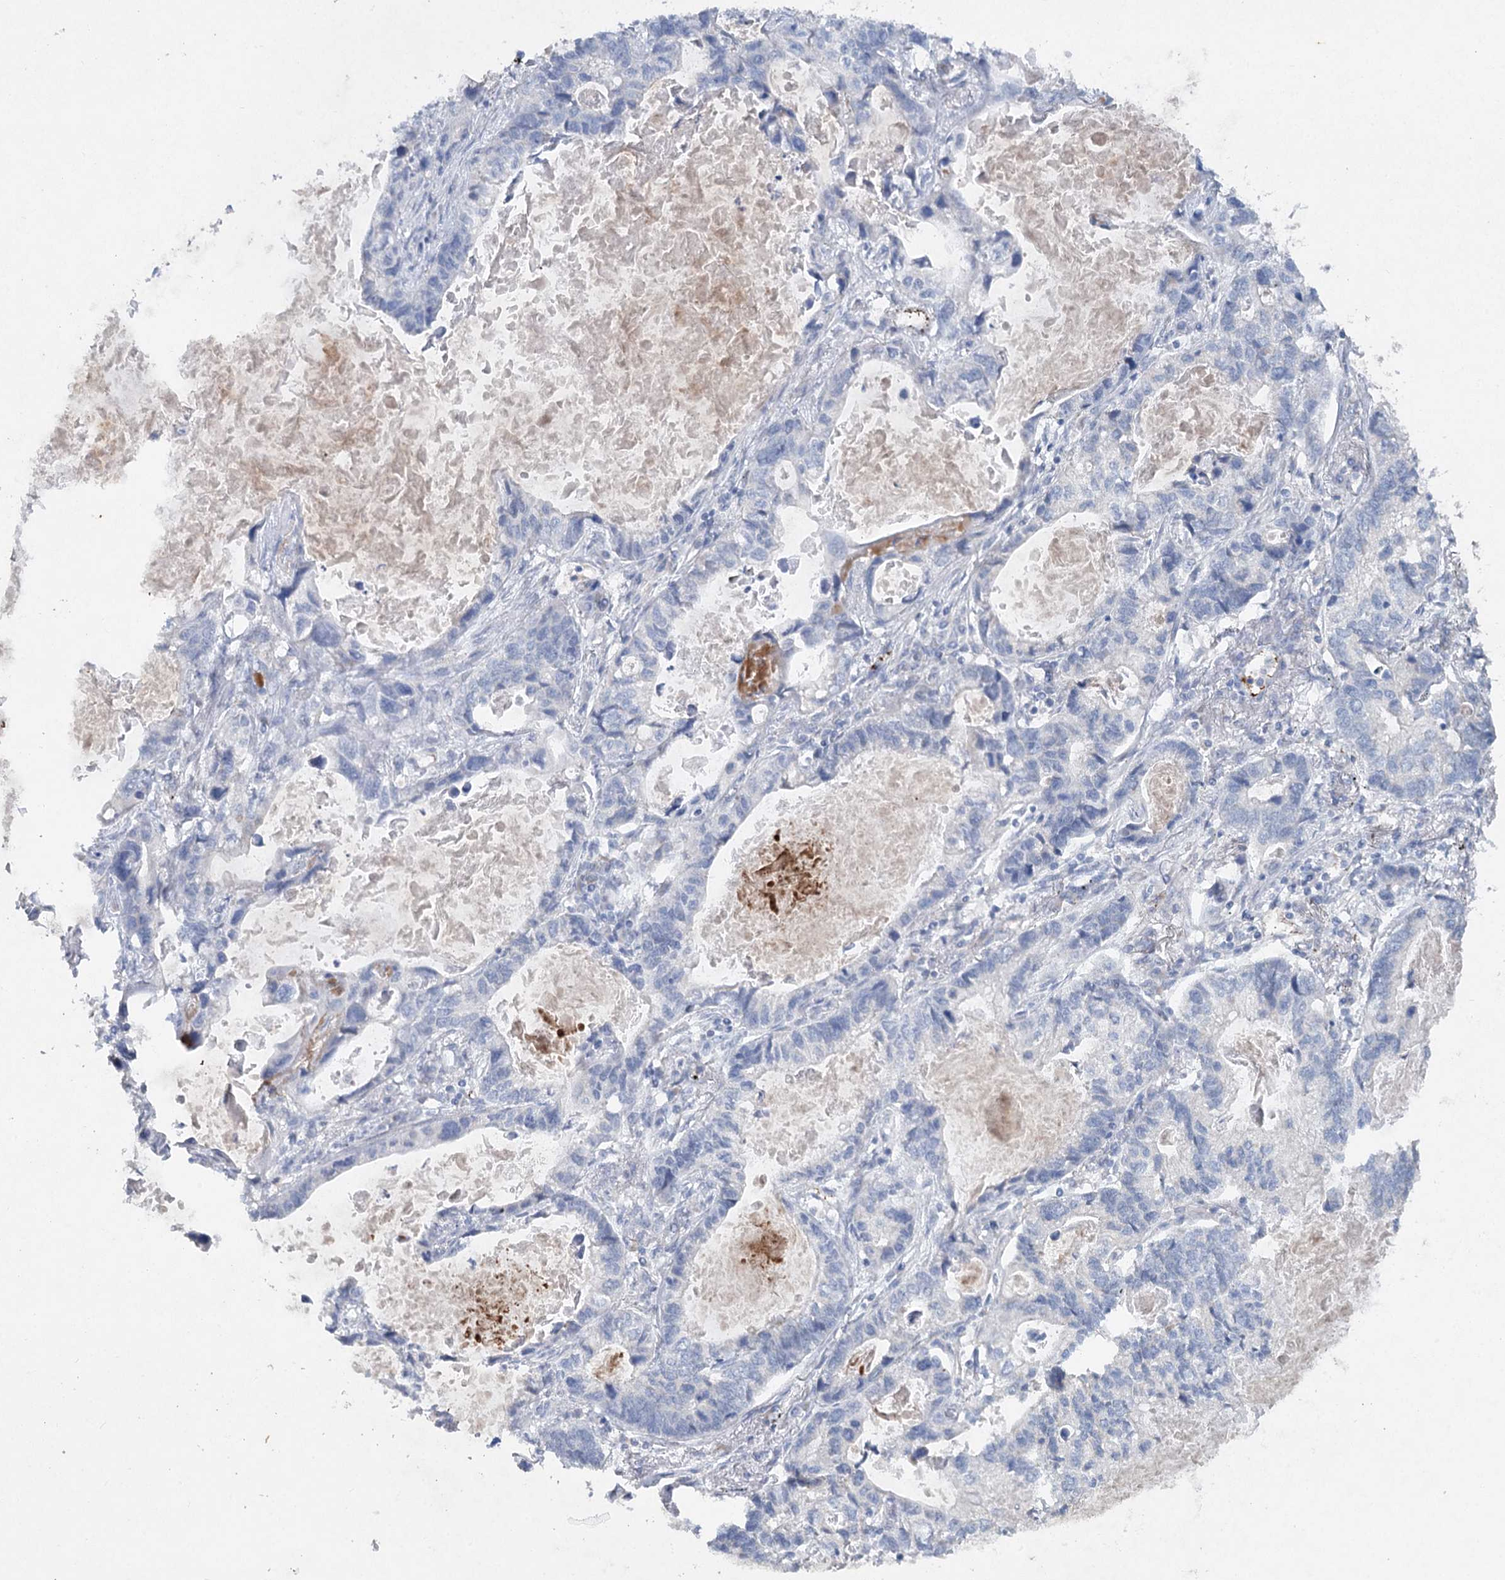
{"staining": {"intensity": "negative", "quantity": "none", "location": "none"}, "tissue": "lung cancer", "cell_type": "Tumor cells", "image_type": "cancer", "snomed": [{"axis": "morphology", "description": "Adenocarcinoma, NOS"}, {"axis": "topography", "description": "Lung"}], "caption": "Immunohistochemistry image of neoplastic tissue: adenocarcinoma (lung) stained with DAB reveals no significant protein positivity in tumor cells.", "gene": "RFX6", "patient": {"sex": "male", "age": 67}}